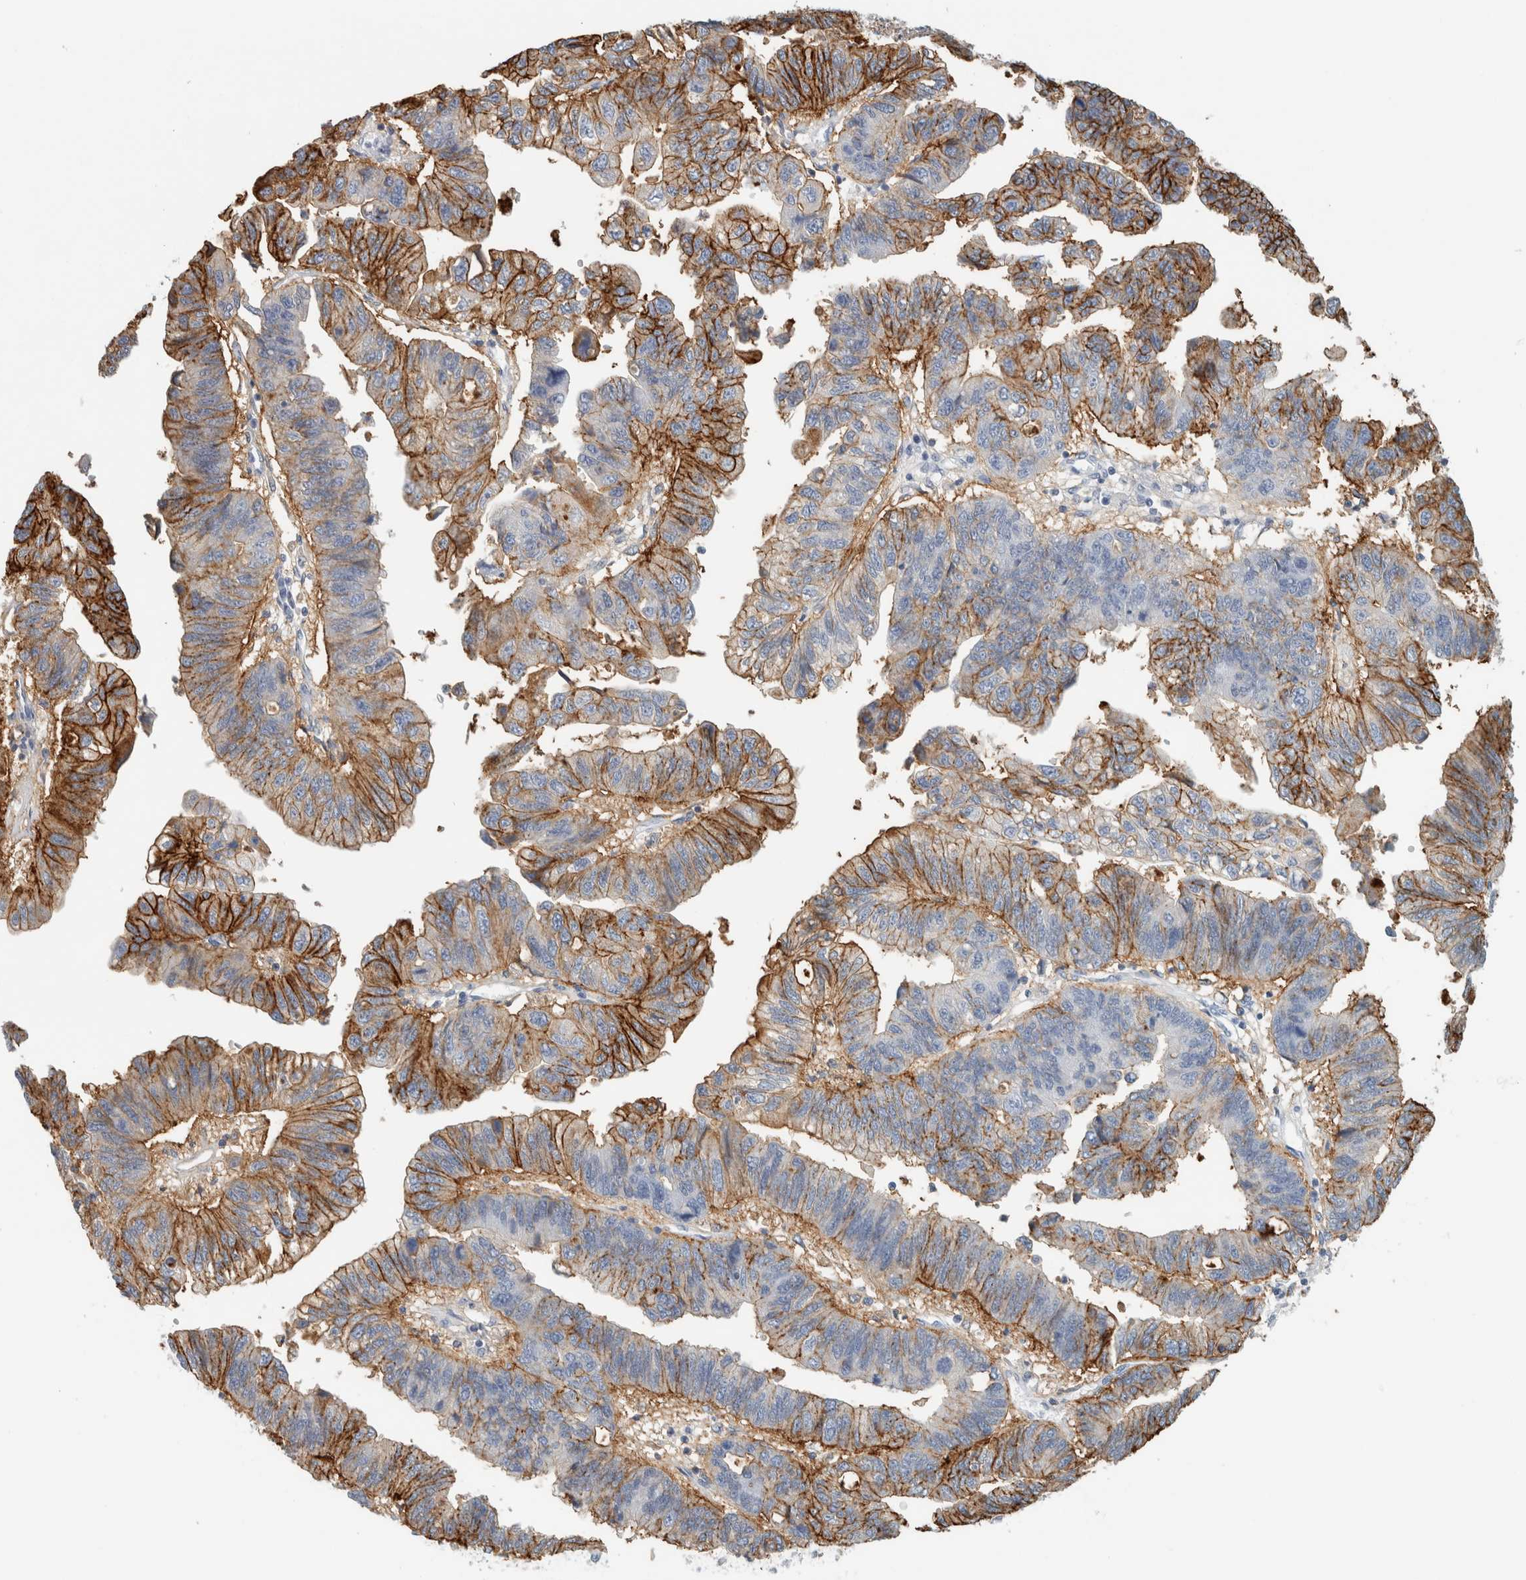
{"staining": {"intensity": "strong", "quantity": "25%-75%", "location": "cytoplasmic/membranous"}, "tissue": "stomach cancer", "cell_type": "Tumor cells", "image_type": "cancer", "snomed": [{"axis": "morphology", "description": "Adenocarcinoma, NOS"}, {"axis": "topography", "description": "Stomach"}], "caption": "An image of adenocarcinoma (stomach) stained for a protein demonstrates strong cytoplasmic/membranous brown staining in tumor cells.", "gene": "TSPAN8", "patient": {"sex": "male", "age": 59}}